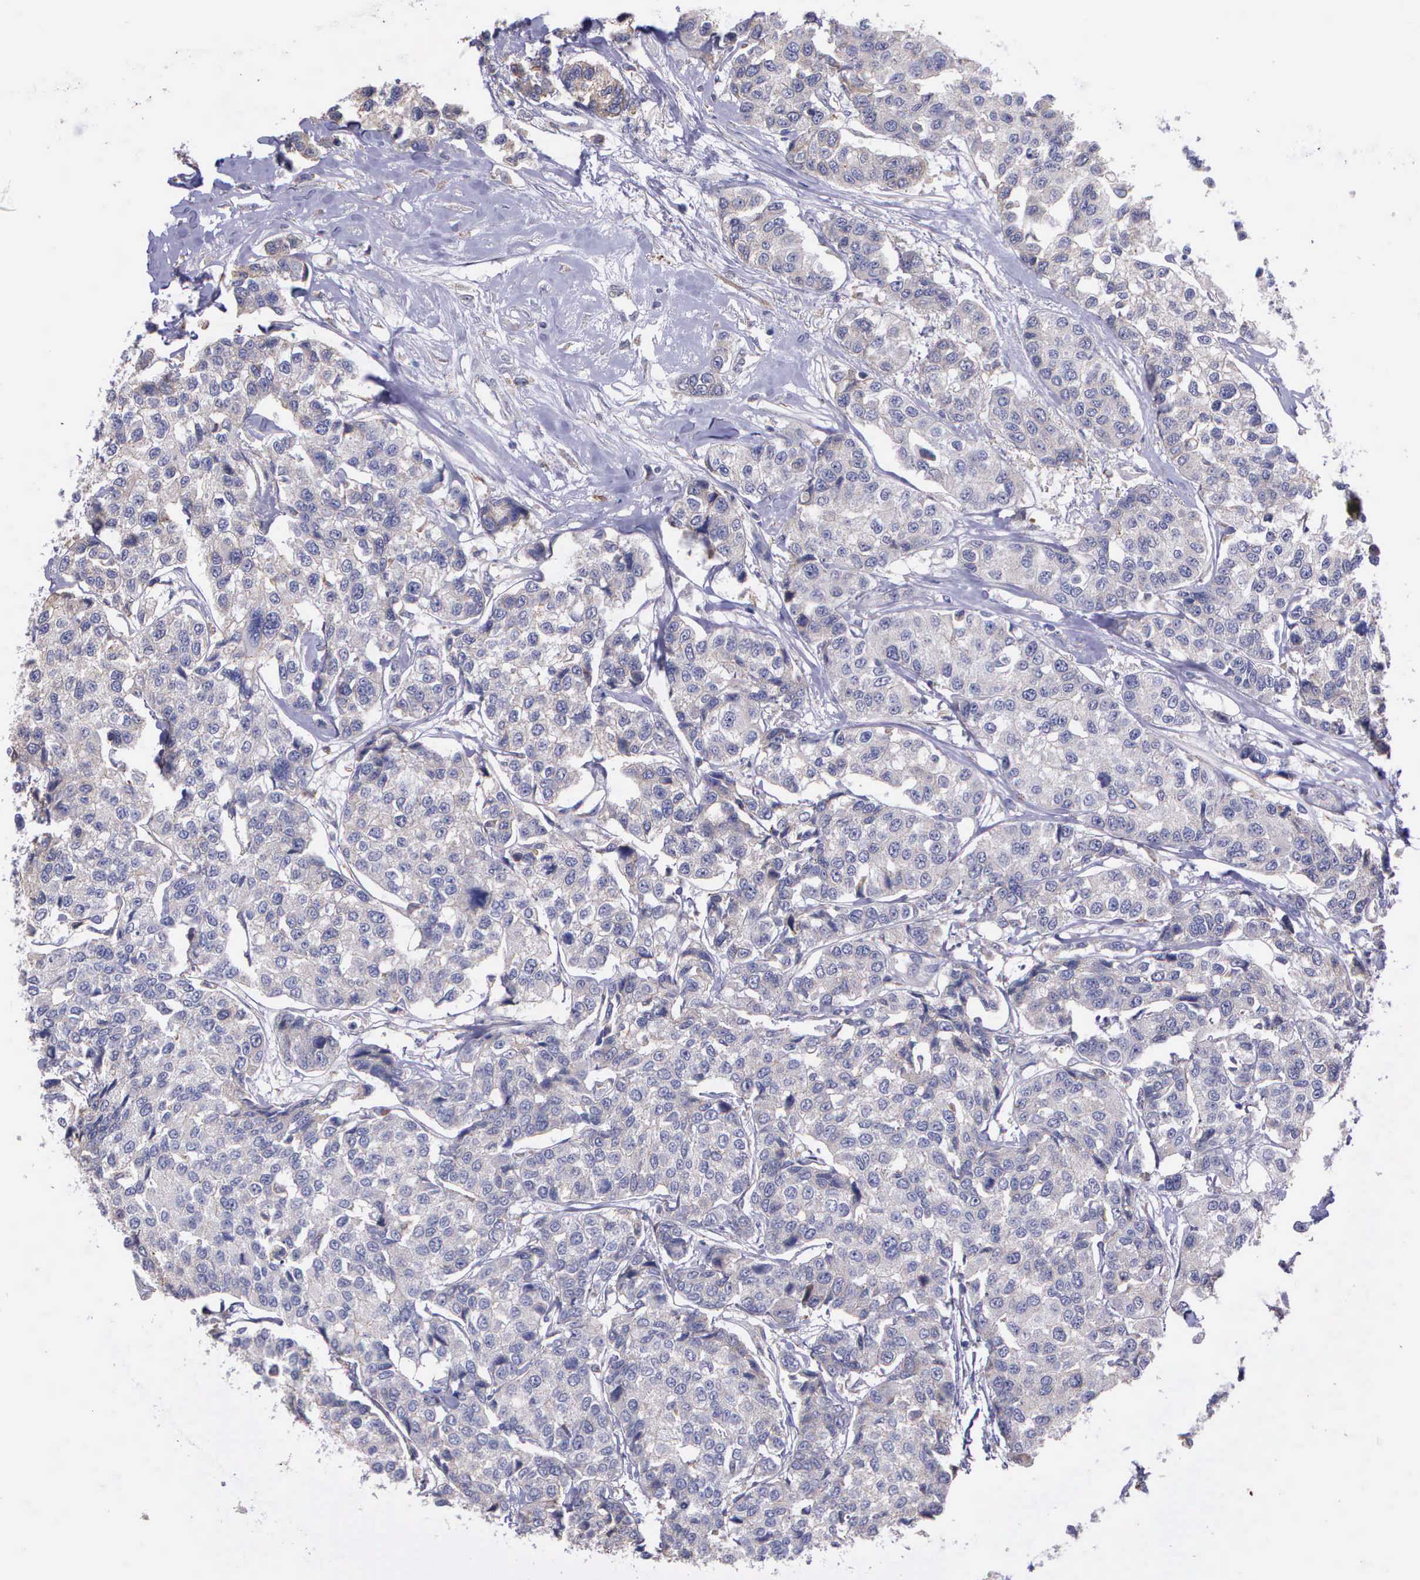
{"staining": {"intensity": "negative", "quantity": "none", "location": "none"}, "tissue": "breast cancer", "cell_type": "Tumor cells", "image_type": "cancer", "snomed": [{"axis": "morphology", "description": "Duct carcinoma"}, {"axis": "topography", "description": "Breast"}], "caption": "DAB (3,3'-diaminobenzidine) immunohistochemical staining of infiltrating ductal carcinoma (breast) demonstrates no significant expression in tumor cells.", "gene": "ZC3H12B", "patient": {"sex": "female", "age": 51}}